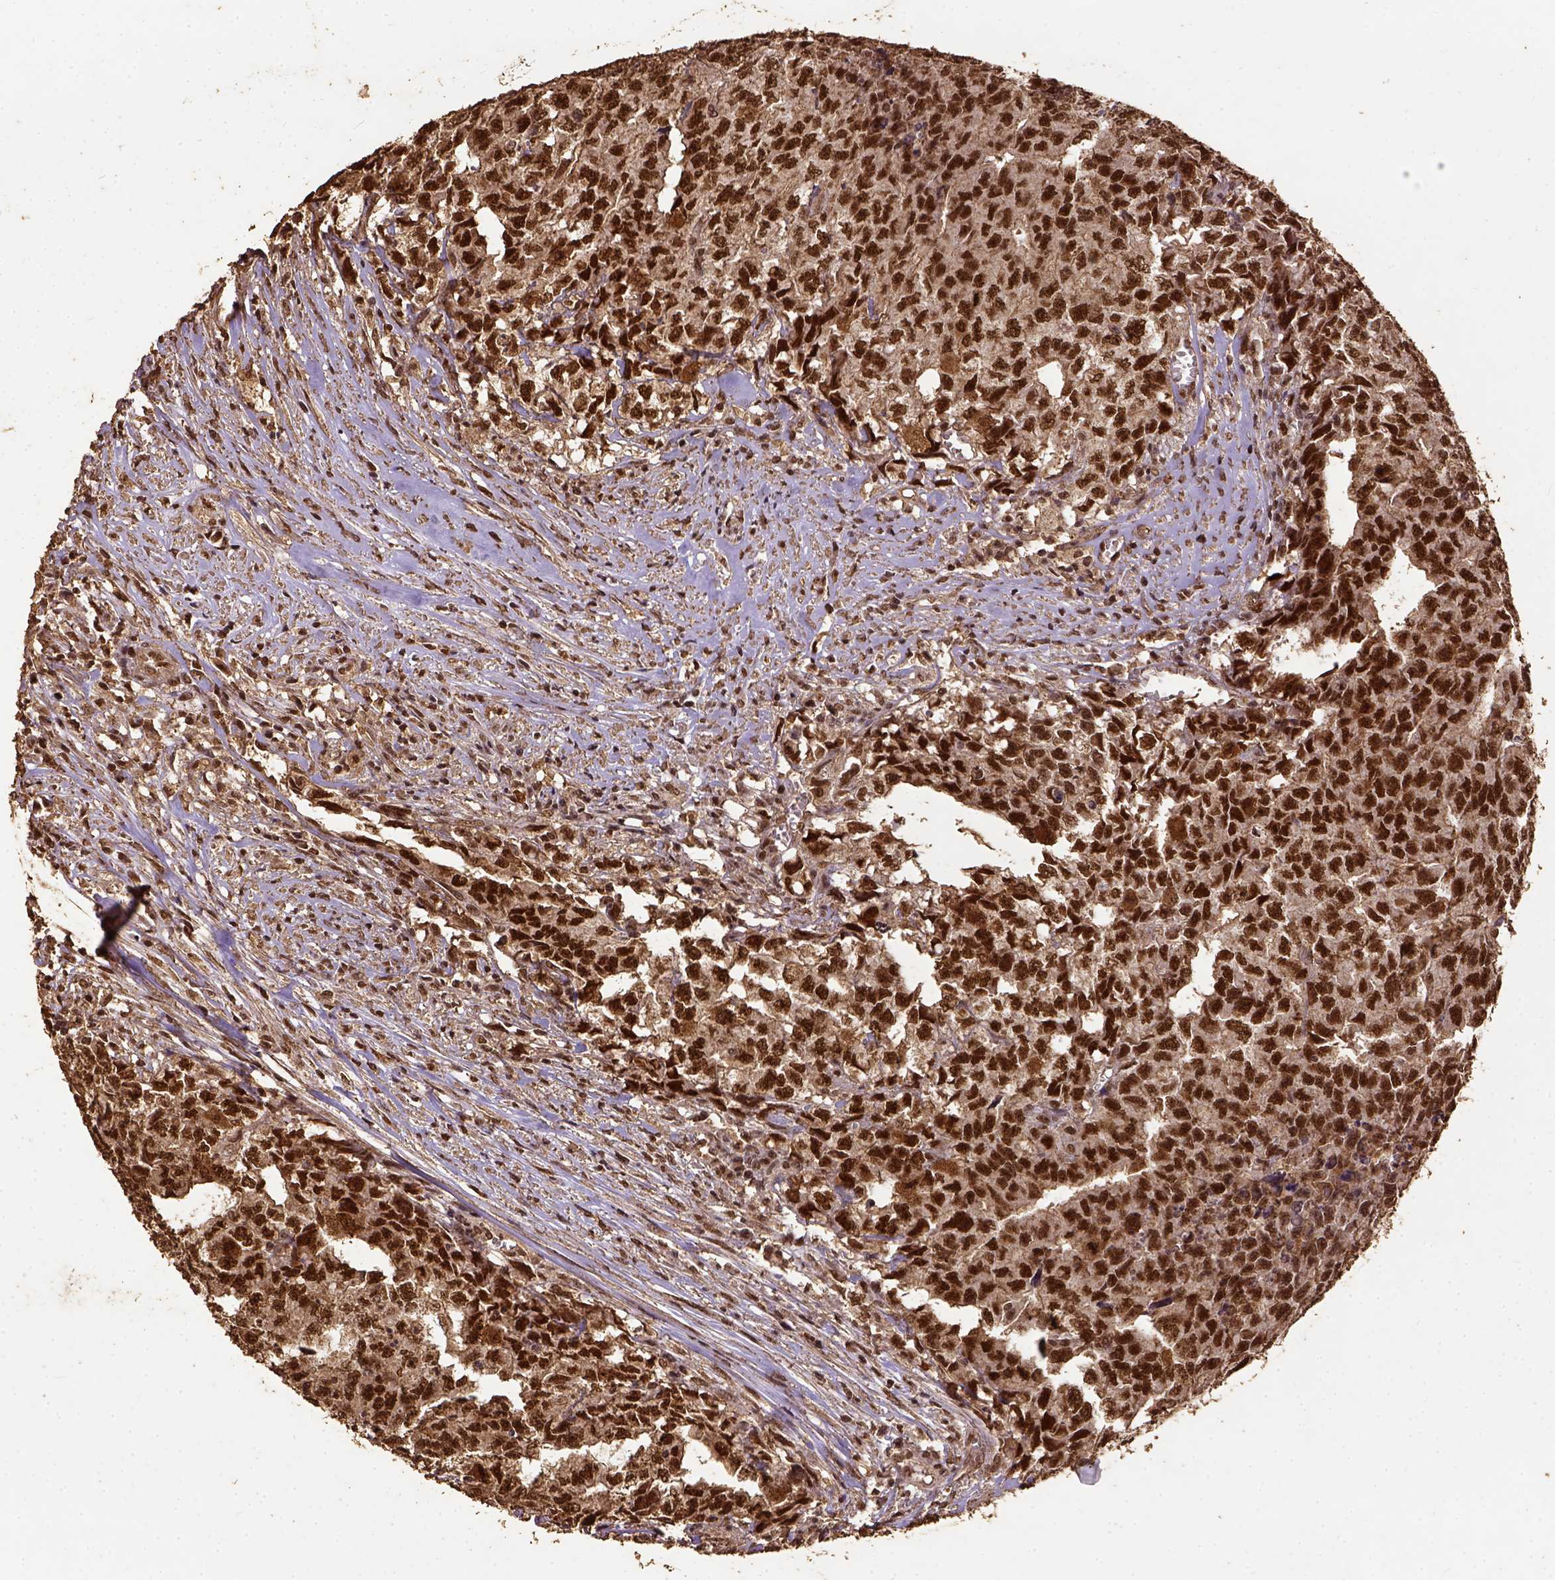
{"staining": {"intensity": "strong", "quantity": ">75%", "location": "nuclear"}, "tissue": "testis cancer", "cell_type": "Tumor cells", "image_type": "cancer", "snomed": [{"axis": "morphology", "description": "Carcinoma, Embryonal, NOS"}, {"axis": "morphology", "description": "Teratoma, malignant, NOS"}, {"axis": "topography", "description": "Testis"}], "caption": "The image shows a brown stain indicating the presence of a protein in the nuclear of tumor cells in testis cancer (malignant teratoma).", "gene": "NACC1", "patient": {"sex": "male", "age": 24}}